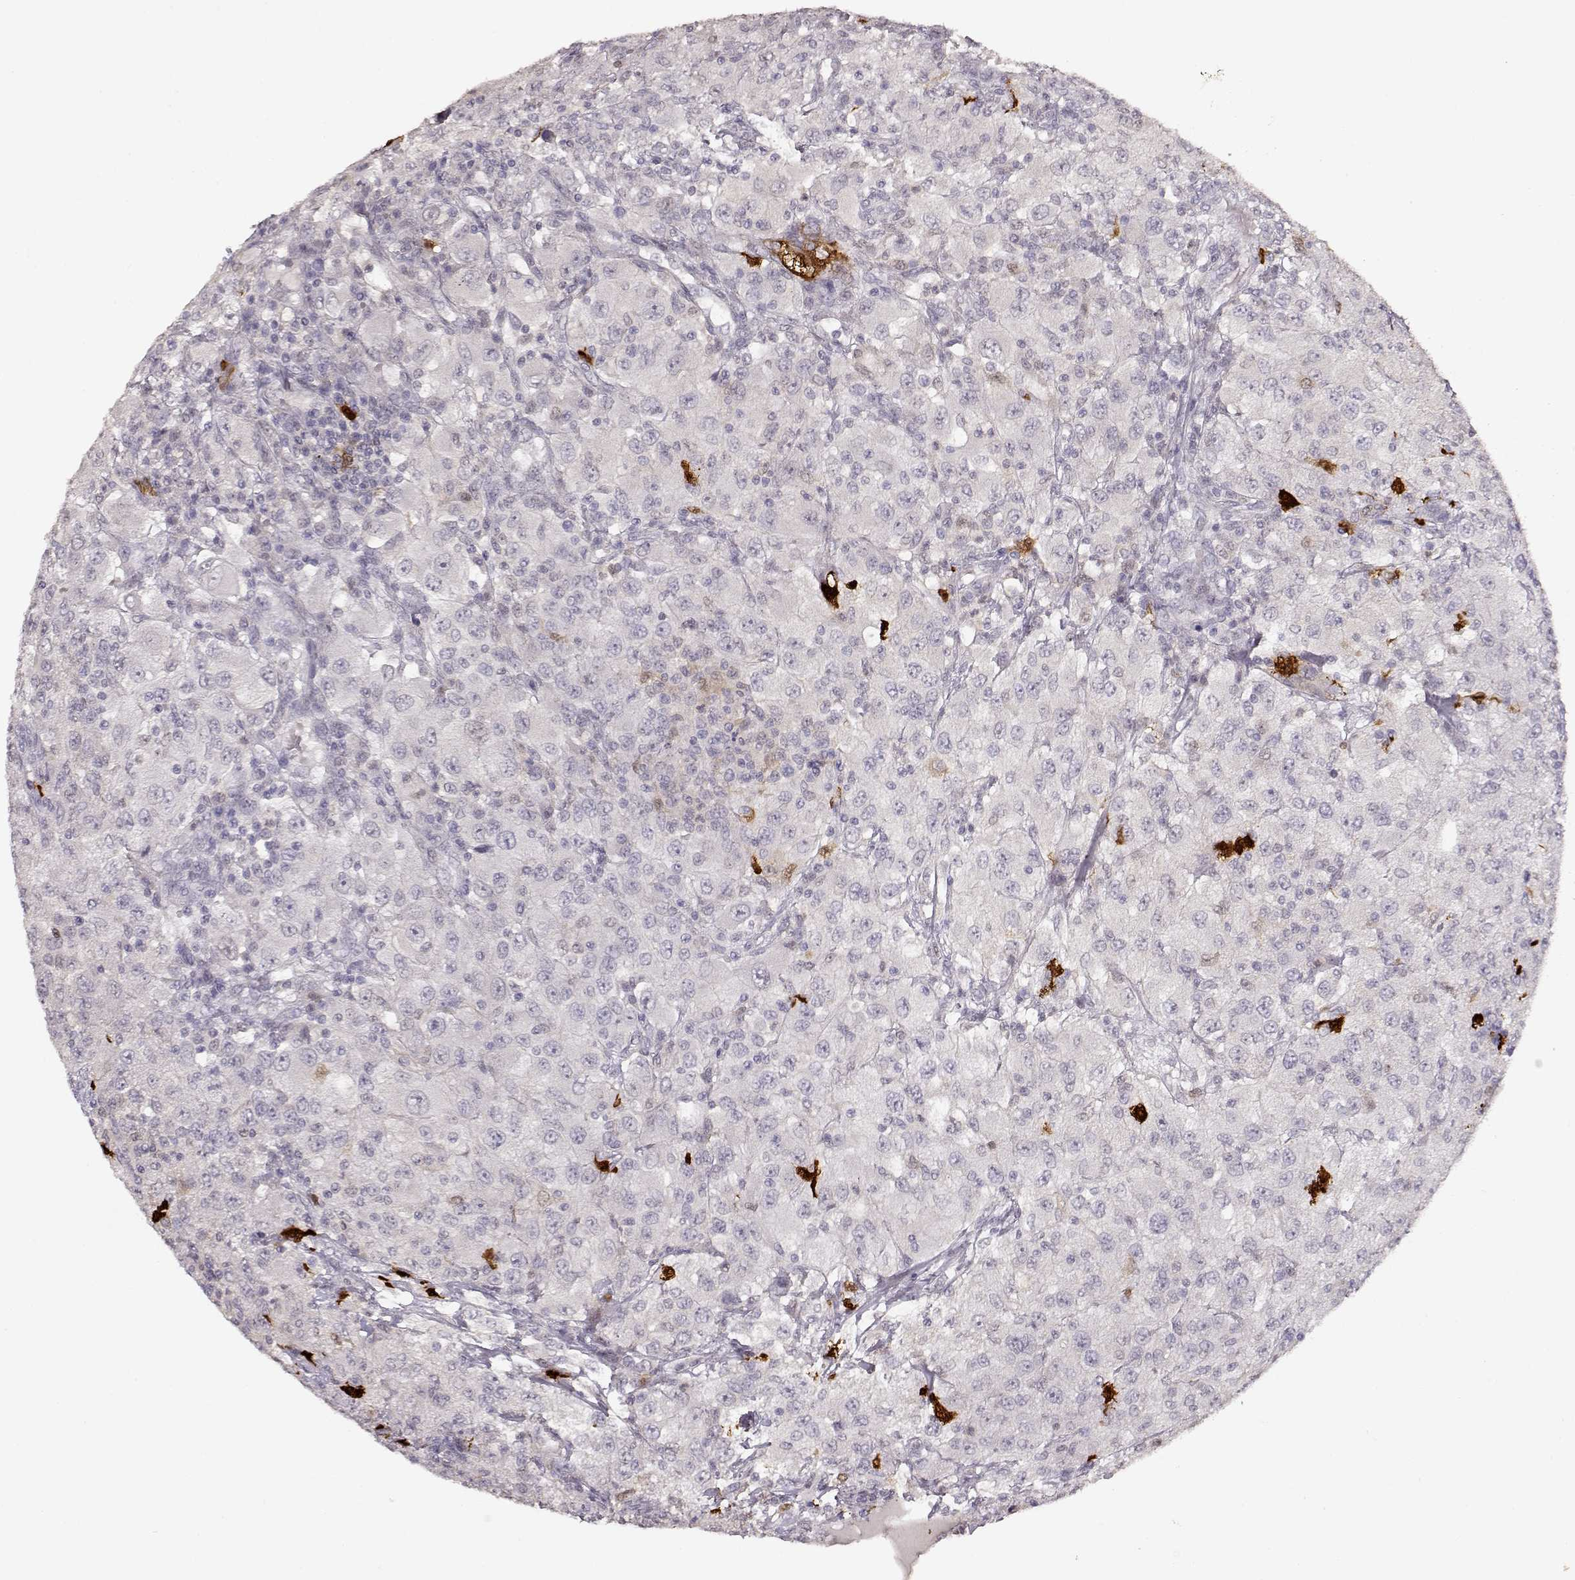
{"staining": {"intensity": "negative", "quantity": "none", "location": "none"}, "tissue": "renal cancer", "cell_type": "Tumor cells", "image_type": "cancer", "snomed": [{"axis": "morphology", "description": "Adenocarcinoma, NOS"}, {"axis": "topography", "description": "Kidney"}], "caption": "IHC of renal cancer (adenocarcinoma) displays no staining in tumor cells. (Stains: DAB immunohistochemistry with hematoxylin counter stain, Microscopy: brightfield microscopy at high magnification).", "gene": "S100B", "patient": {"sex": "female", "age": 67}}